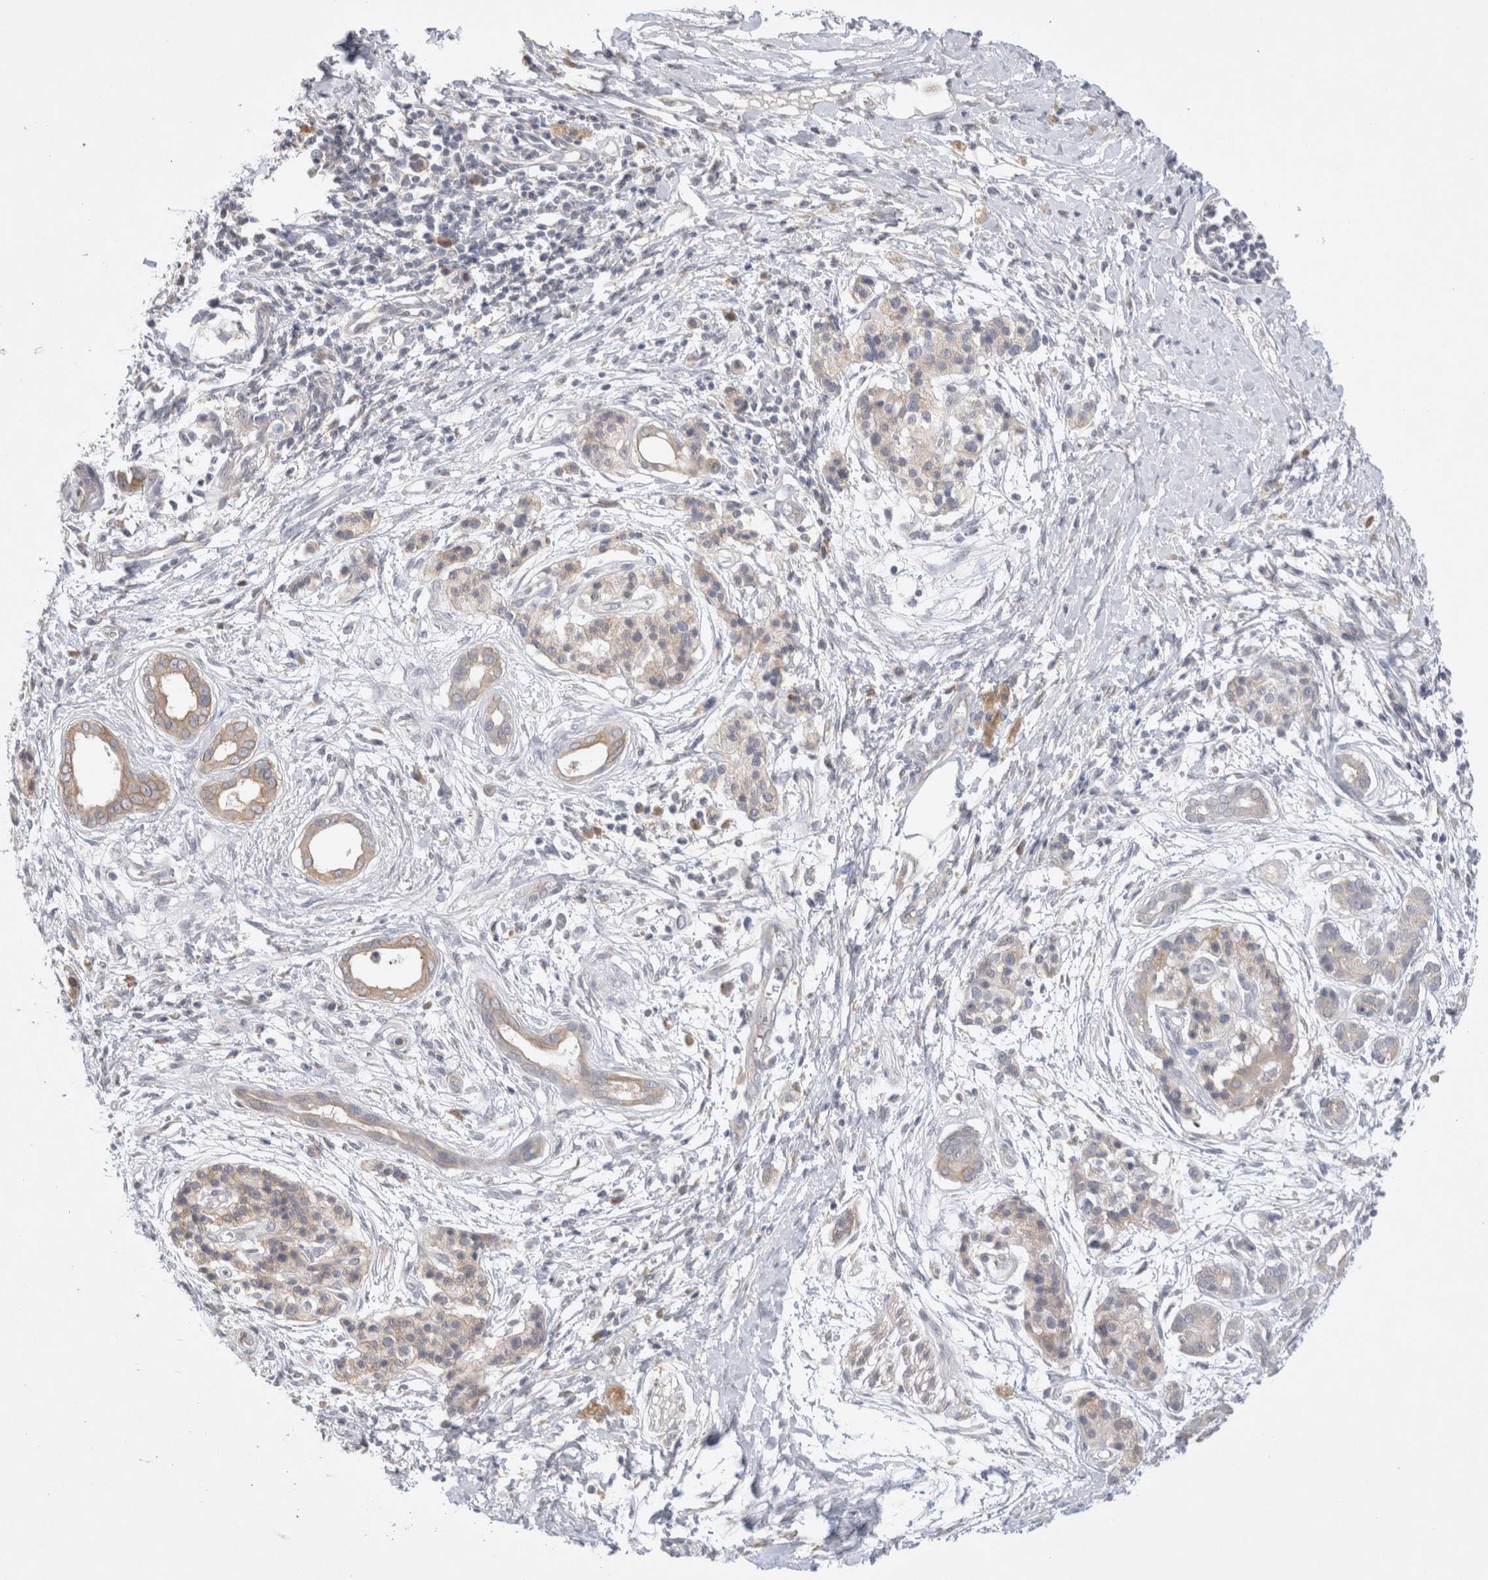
{"staining": {"intensity": "weak", "quantity": "25%-75%", "location": "cytoplasmic/membranous"}, "tissue": "pancreatic cancer", "cell_type": "Tumor cells", "image_type": "cancer", "snomed": [{"axis": "morphology", "description": "Adenocarcinoma, NOS"}, {"axis": "topography", "description": "Pancreas"}], "caption": "Pancreatic cancer (adenocarcinoma) stained with a brown dye shows weak cytoplasmic/membranous positive expression in approximately 25%-75% of tumor cells.", "gene": "GAS1", "patient": {"sex": "male", "age": 59}}